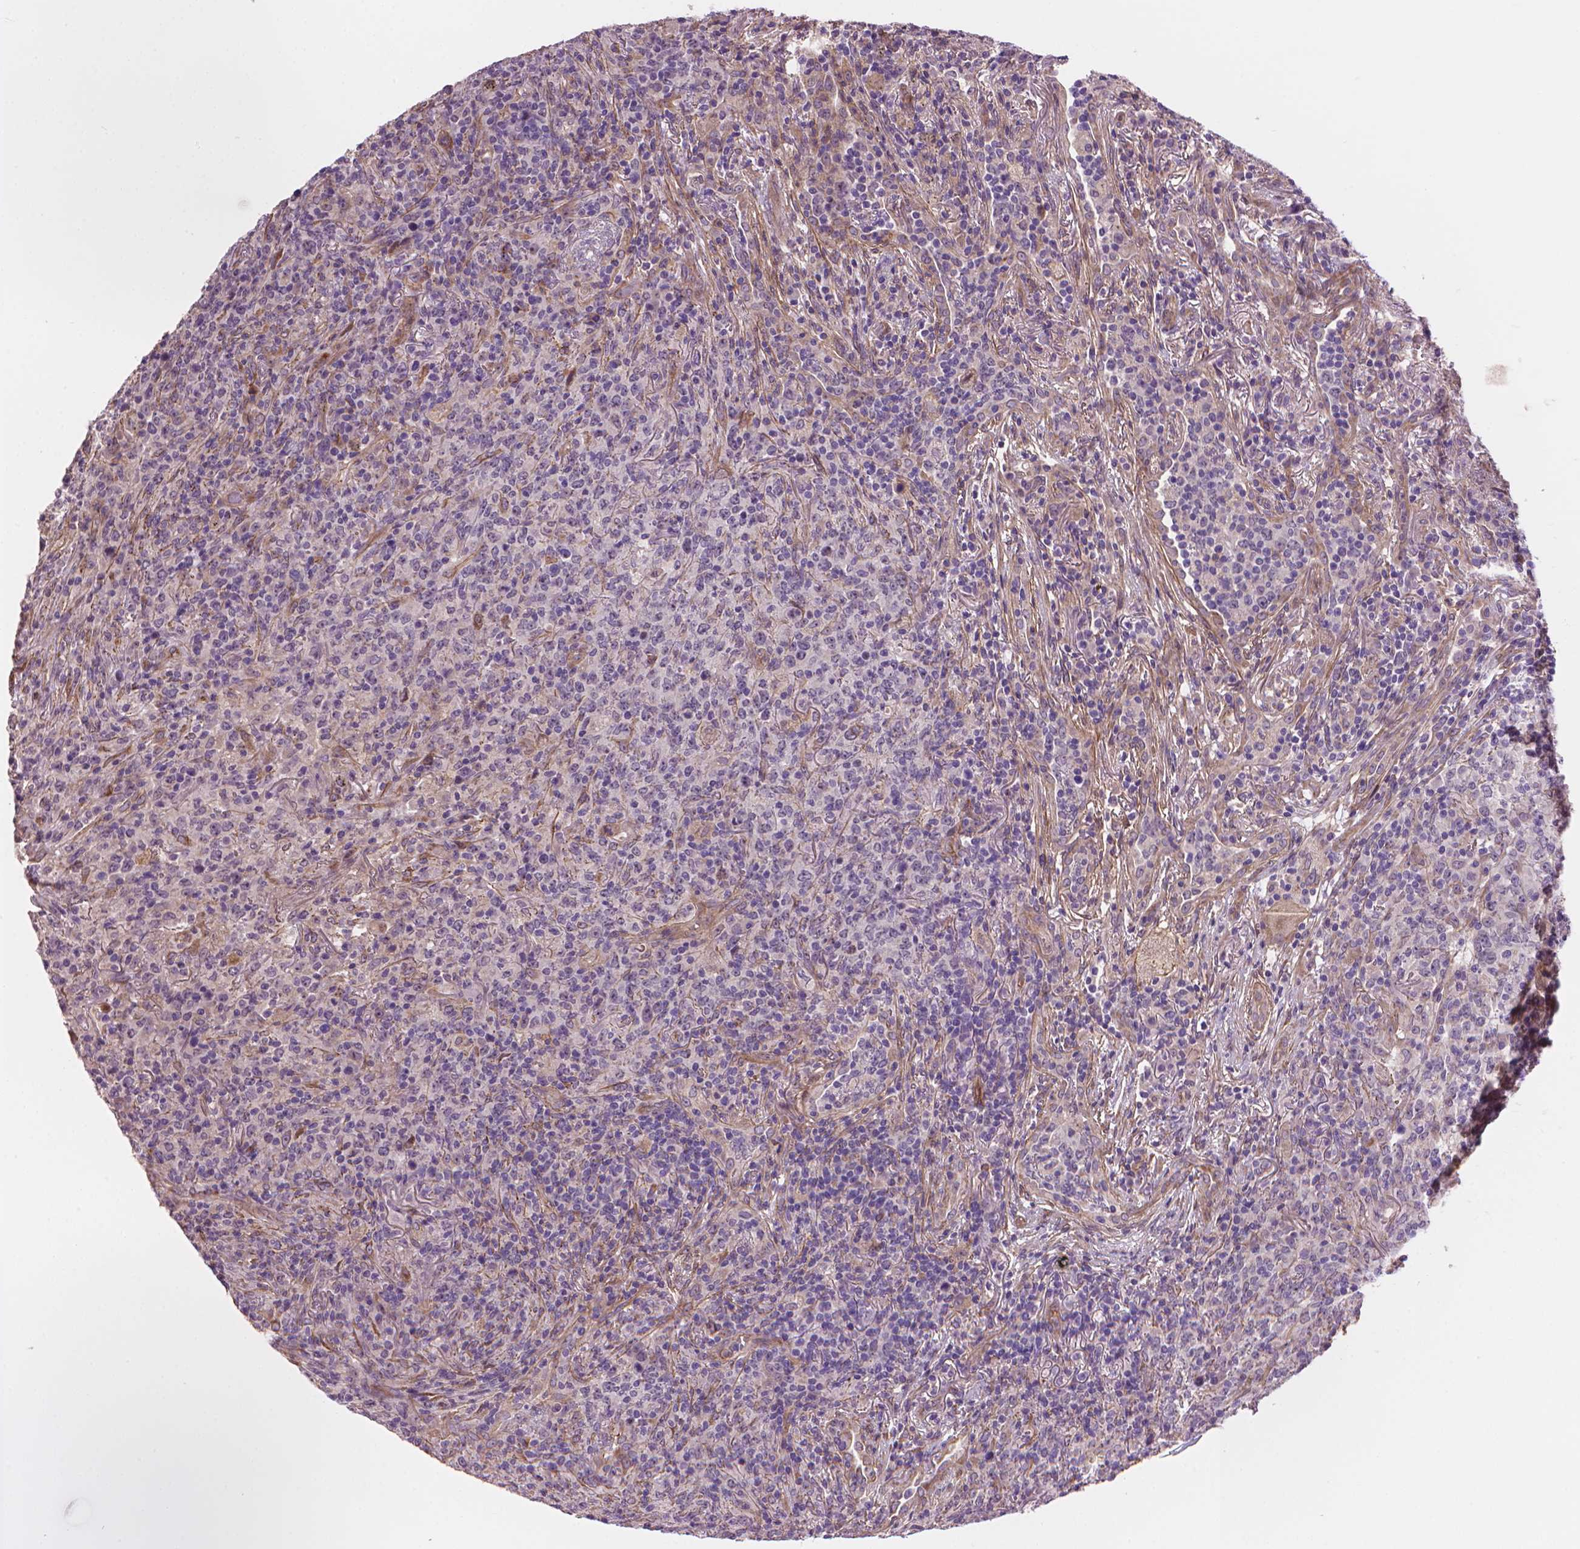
{"staining": {"intensity": "negative", "quantity": "none", "location": "none"}, "tissue": "lymphoma", "cell_type": "Tumor cells", "image_type": "cancer", "snomed": [{"axis": "morphology", "description": "Malignant lymphoma, non-Hodgkin's type, High grade"}, {"axis": "topography", "description": "Lung"}], "caption": "This photomicrograph is of lymphoma stained with immunohistochemistry to label a protein in brown with the nuclei are counter-stained blue. There is no expression in tumor cells.", "gene": "AMMECR1", "patient": {"sex": "male", "age": 79}}